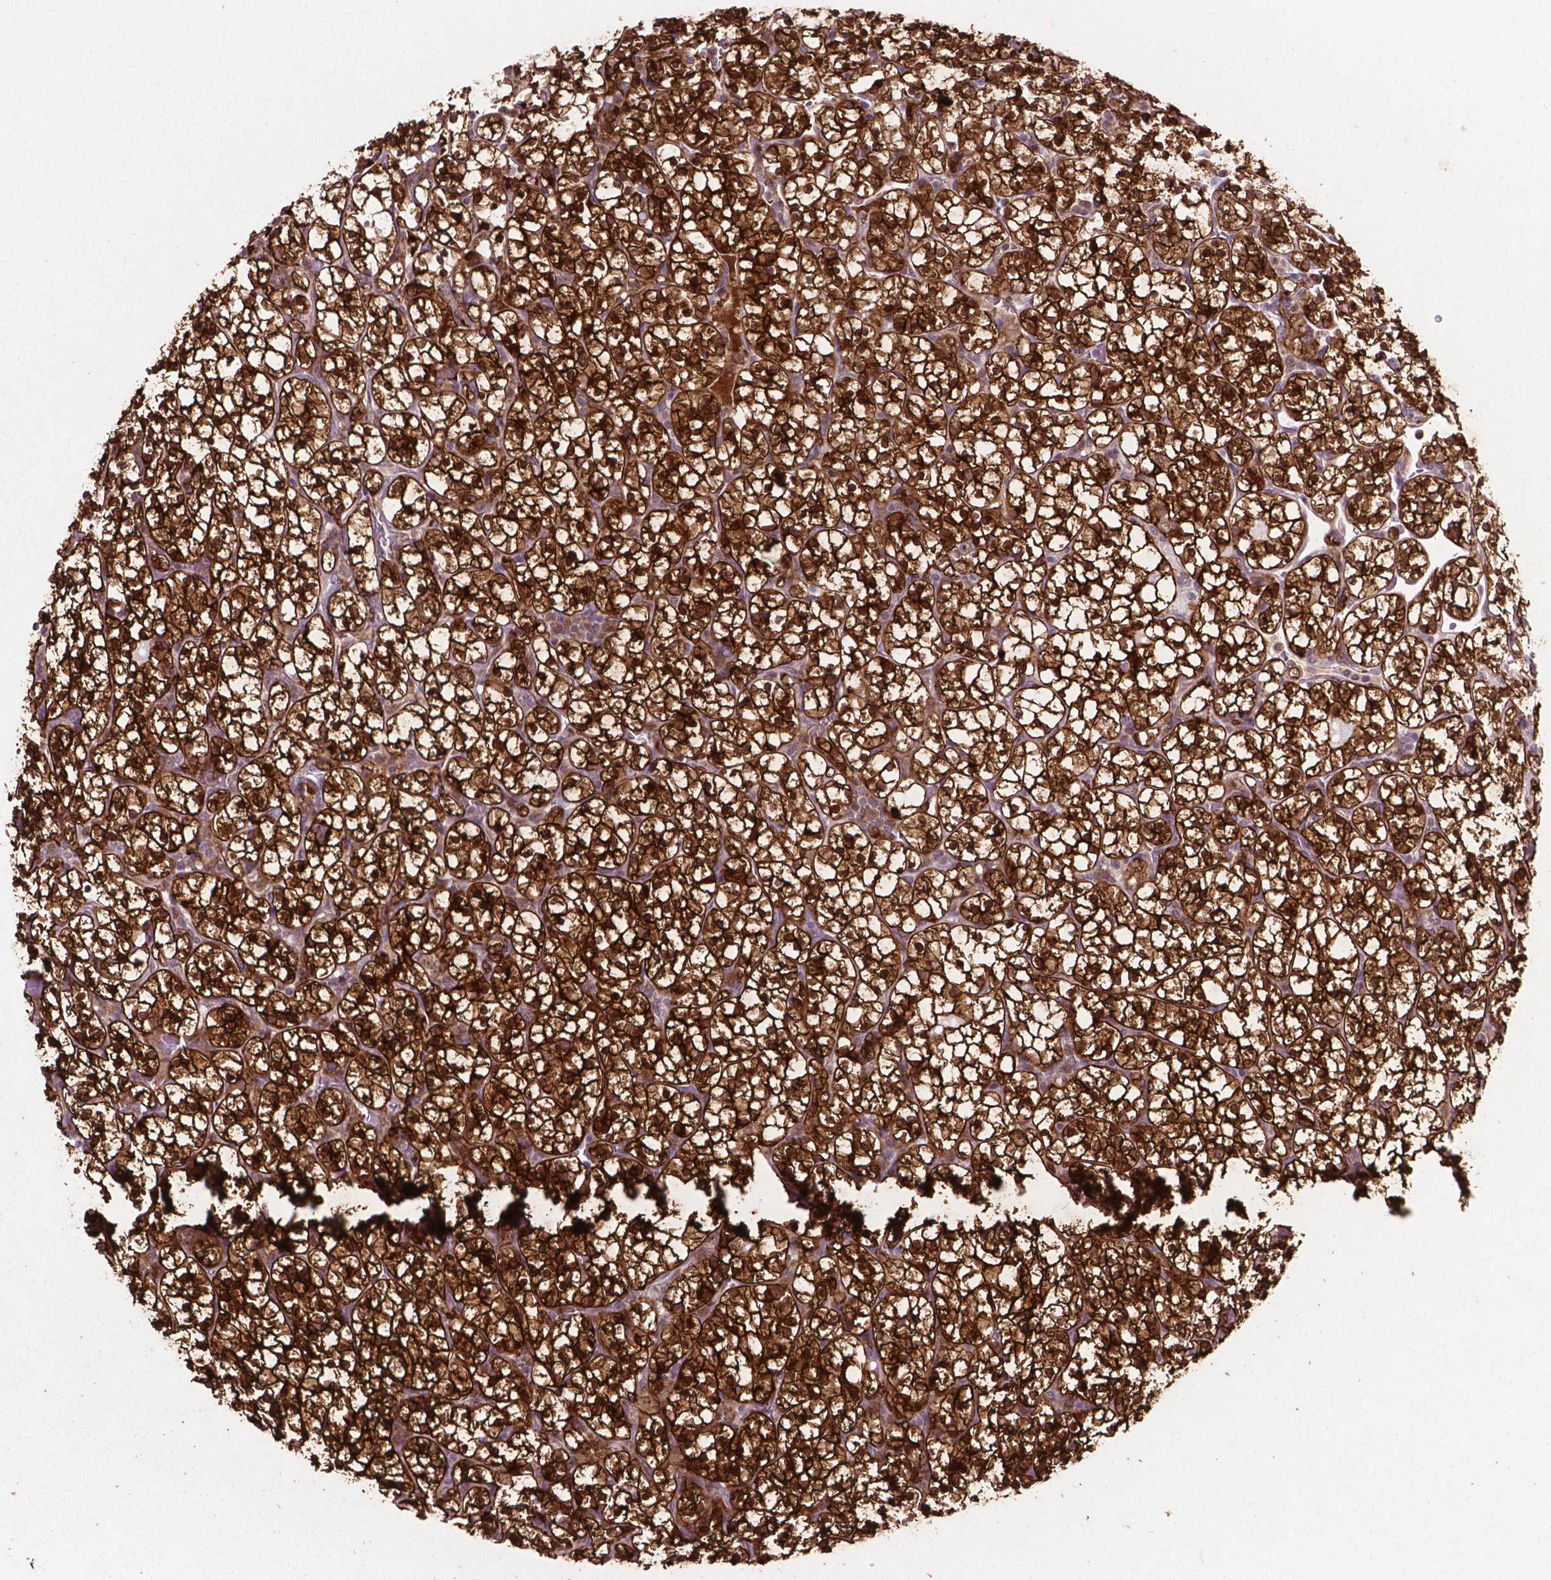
{"staining": {"intensity": "strong", "quantity": ">75%", "location": "cytoplasmic/membranous"}, "tissue": "renal cancer", "cell_type": "Tumor cells", "image_type": "cancer", "snomed": [{"axis": "morphology", "description": "Adenocarcinoma, NOS"}, {"axis": "topography", "description": "Kidney"}], "caption": "An IHC photomicrograph of neoplastic tissue is shown. Protein staining in brown highlights strong cytoplasmic/membranous positivity in adenocarcinoma (renal) within tumor cells.", "gene": "LDHA", "patient": {"sex": "female", "age": 89}}